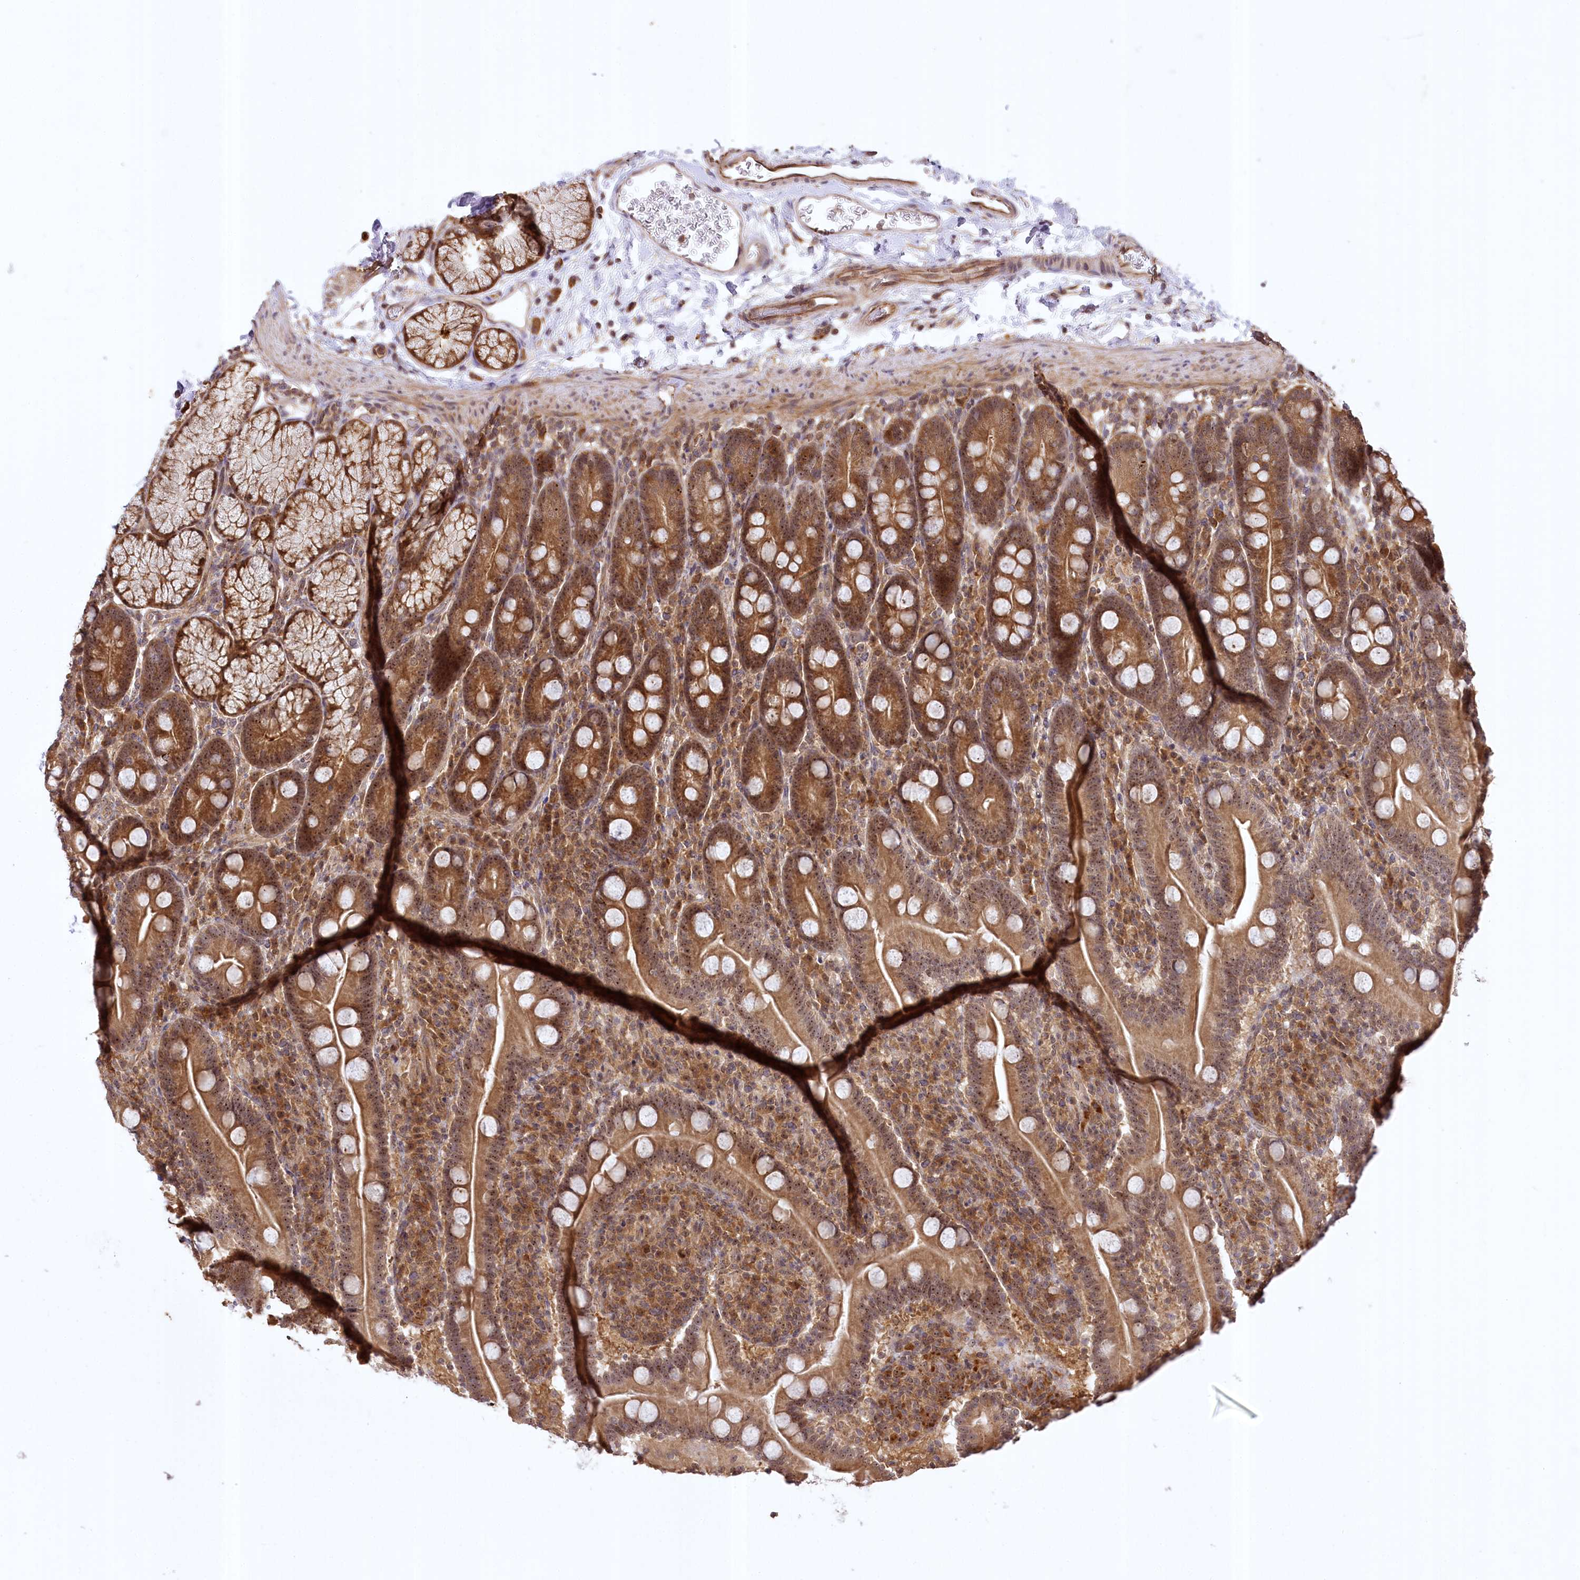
{"staining": {"intensity": "moderate", "quantity": ">75%", "location": "cytoplasmic/membranous,nuclear"}, "tissue": "duodenum", "cell_type": "Glandular cells", "image_type": "normal", "snomed": [{"axis": "morphology", "description": "Normal tissue, NOS"}, {"axis": "topography", "description": "Duodenum"}], "caption": "Immunohistochemical staining of unremarkable human duodenum reveals medium levels of moderate cytoplasmic/membranous,nuclear positivity in about >75% of glandular cells.", "gene": "SERGEF", "patient": {"sex": "male", "age": 35}}